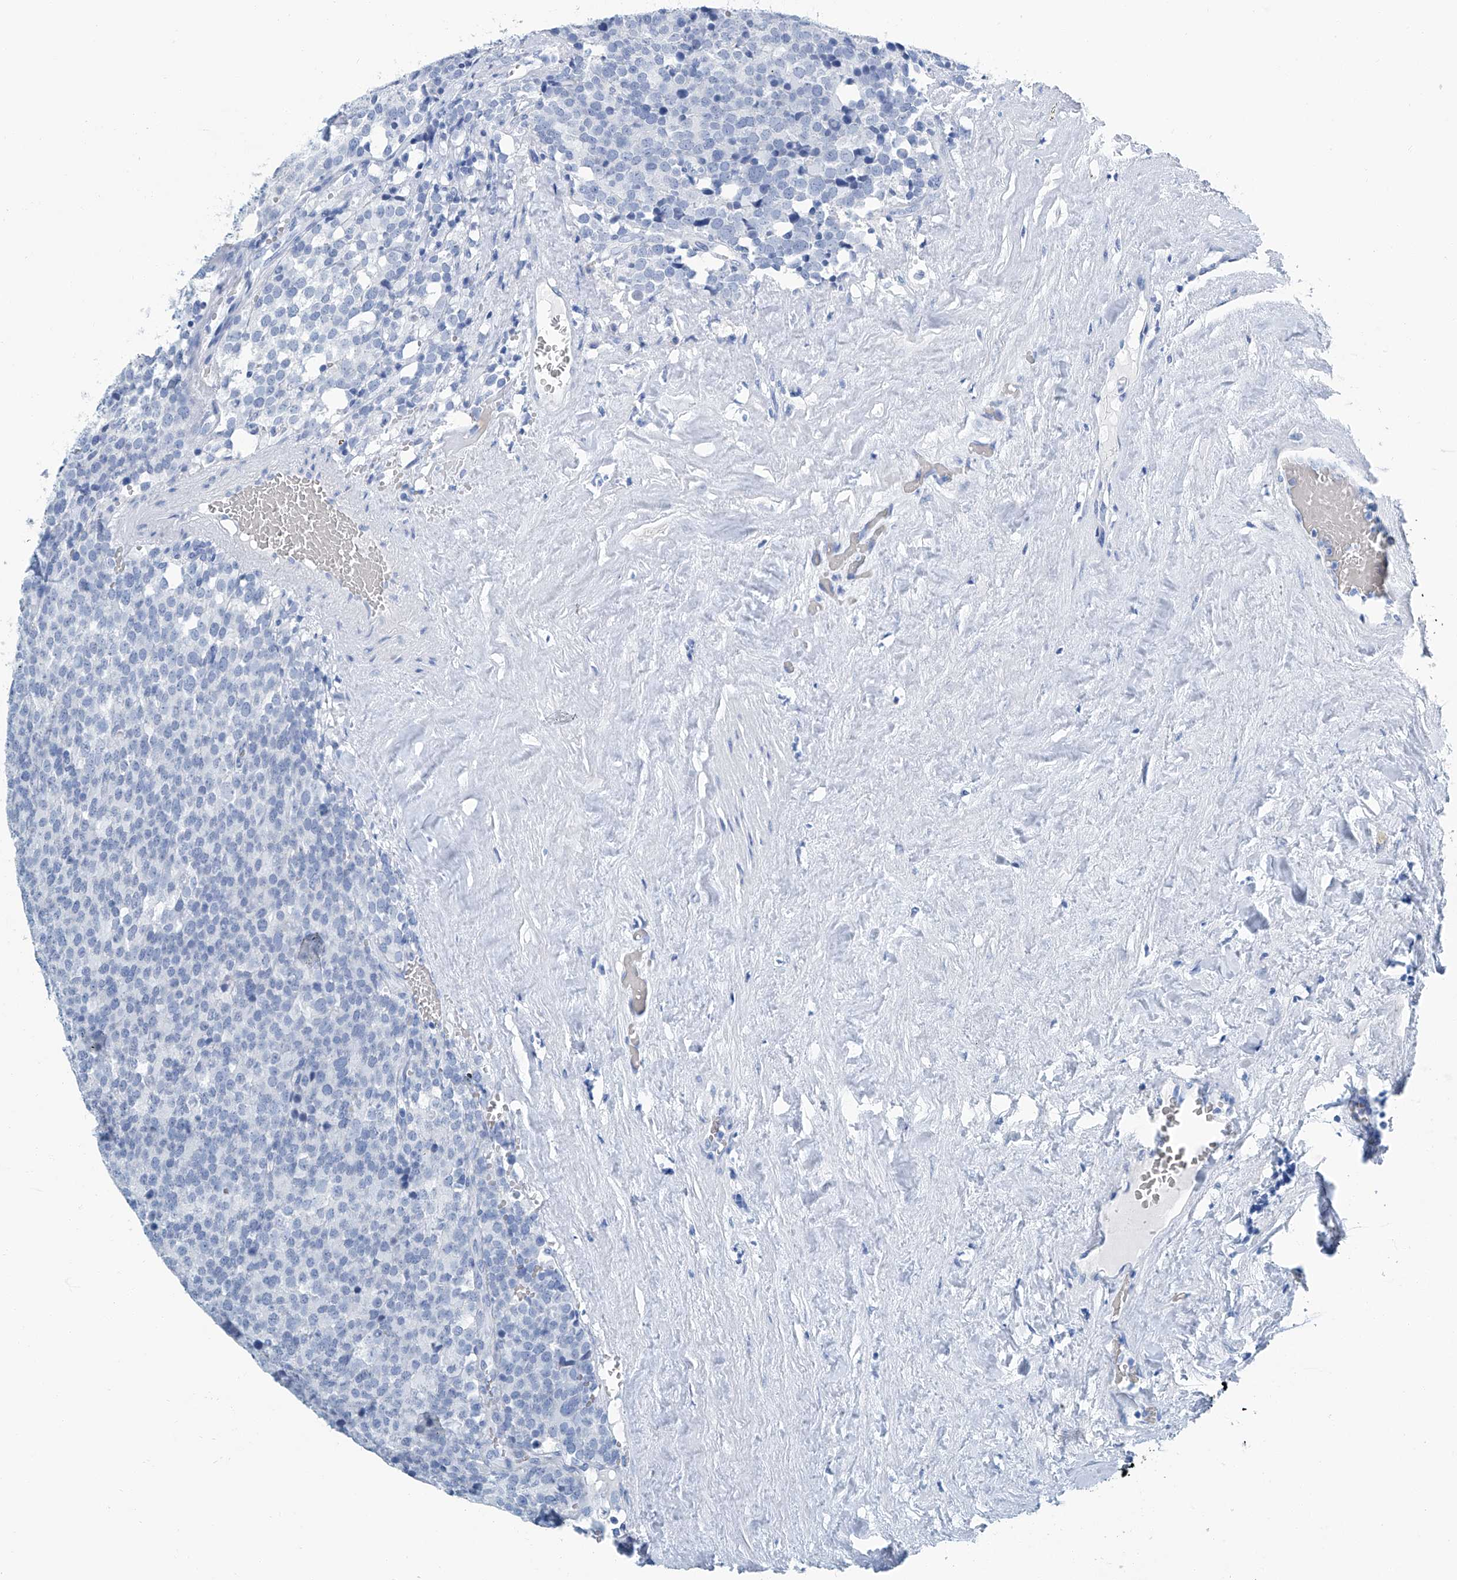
{"staining": {"intensity": "negative", "quantity": "none", "location": "none"}, "tissue": "testis cancer", "cell_type": "Tumor cells", "image_type": "cancer", "snomed": [{"axis": "morphology", "description": "Seminoma, NOS"}, {"axis": "topography", "description": "Testis"}], "caption": "Testis cancer was stained to show a protein in brown. There is no significant expression in tumor cells. Brightfield microscopy of immunohistochemistry stained with DAB (3,3'-diaminobenzidine) (brown) and hematoxylin (blue), captured at high magnification.", "gene": "CYP2A7", "patient": {"sex": "male", "age": 71}}